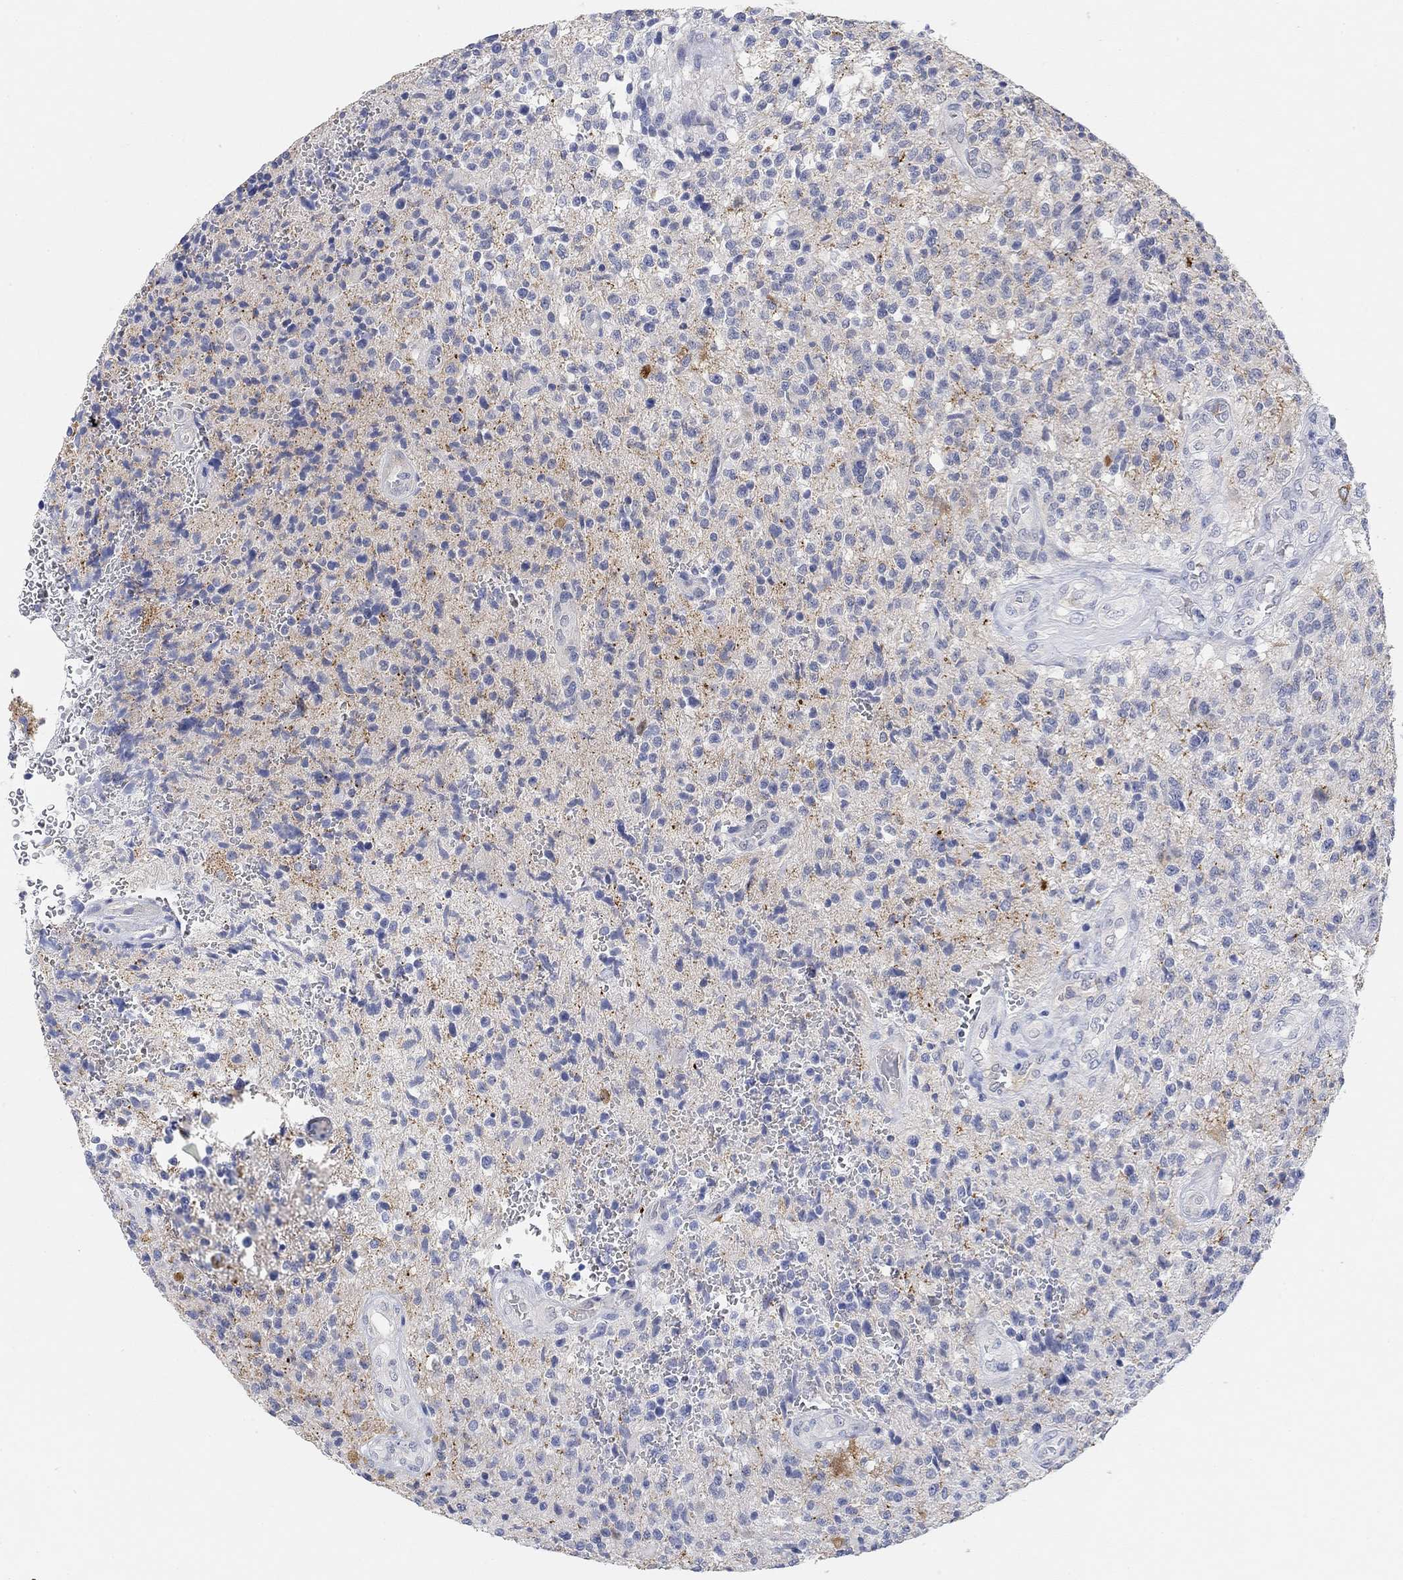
{"staining": {"intensity": "negative", "quantity": "none", "location": "none"}, "tissue": "glioma", "cell_type": "Tumor cells", "image_type": "cancer", "snomed": [{"axis": "morphology", "description": "Glioma, malignant, High grade"}, {"axis": "topography", "description": "Brain"}], "caption": "High power microscopy image of an IHC image of glioma, revealing no significant positivity in tumor cells.", "gene": "VAT1L", "patient": {"sex": "male", "age": 56}}